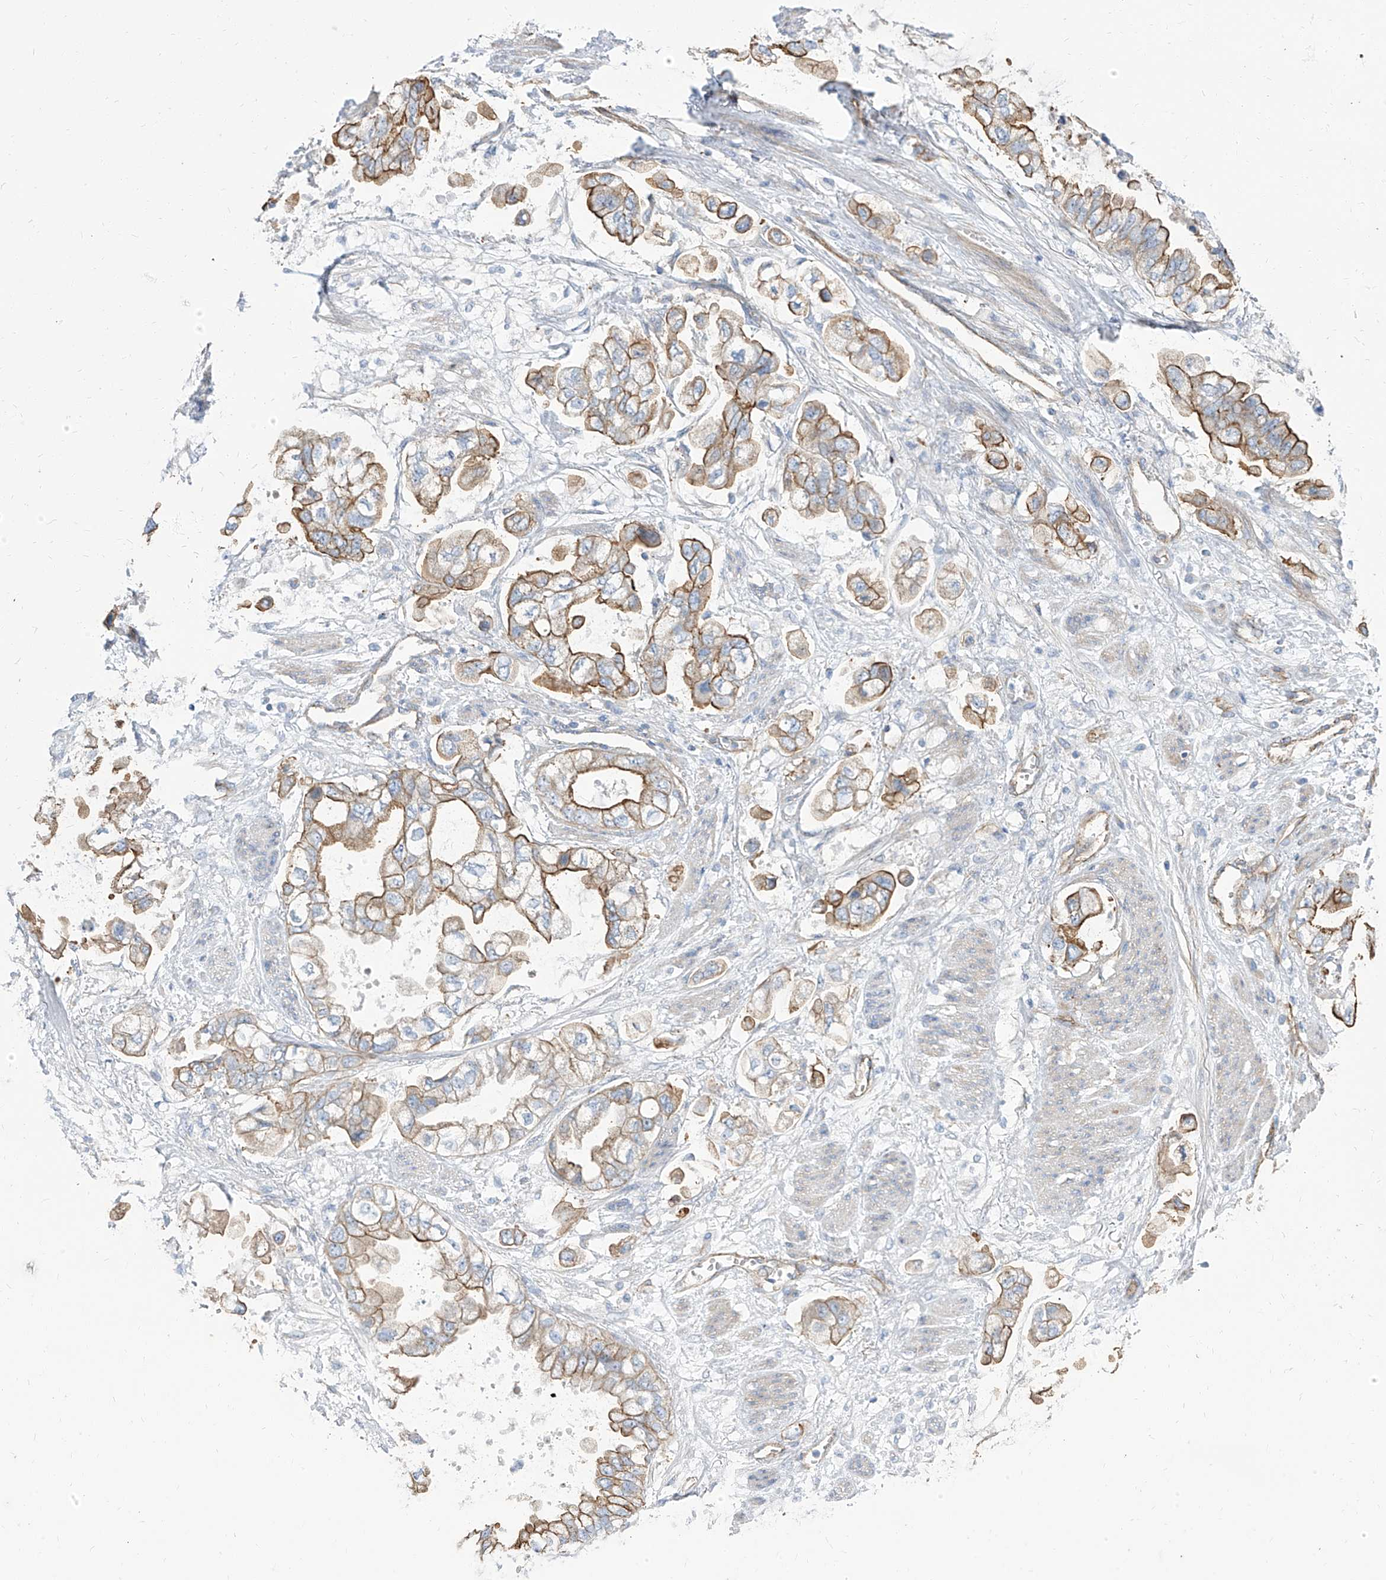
{"staining": {"intensity": "strong", "quantity": ">75%", "location": "cytoplasmic/membranous"}, "tissue": "stomach cancer", "cell_type": "Tumor cells", "image_type": "cancer", "snomed": [{"axis": "morphology", "description": "Adenocarcinoma, NOS"}, {"axis": "topography", "description": "Stomach"}], "caption": "Protein expression analysis of stomach cancer (adenocarcinoma) demonstrates strong cytoplasmic/membranous positivity in approximately >75% of tumor cells.", "gene": "TXLNB", "patient": {"sex": "male", "age": 62}}